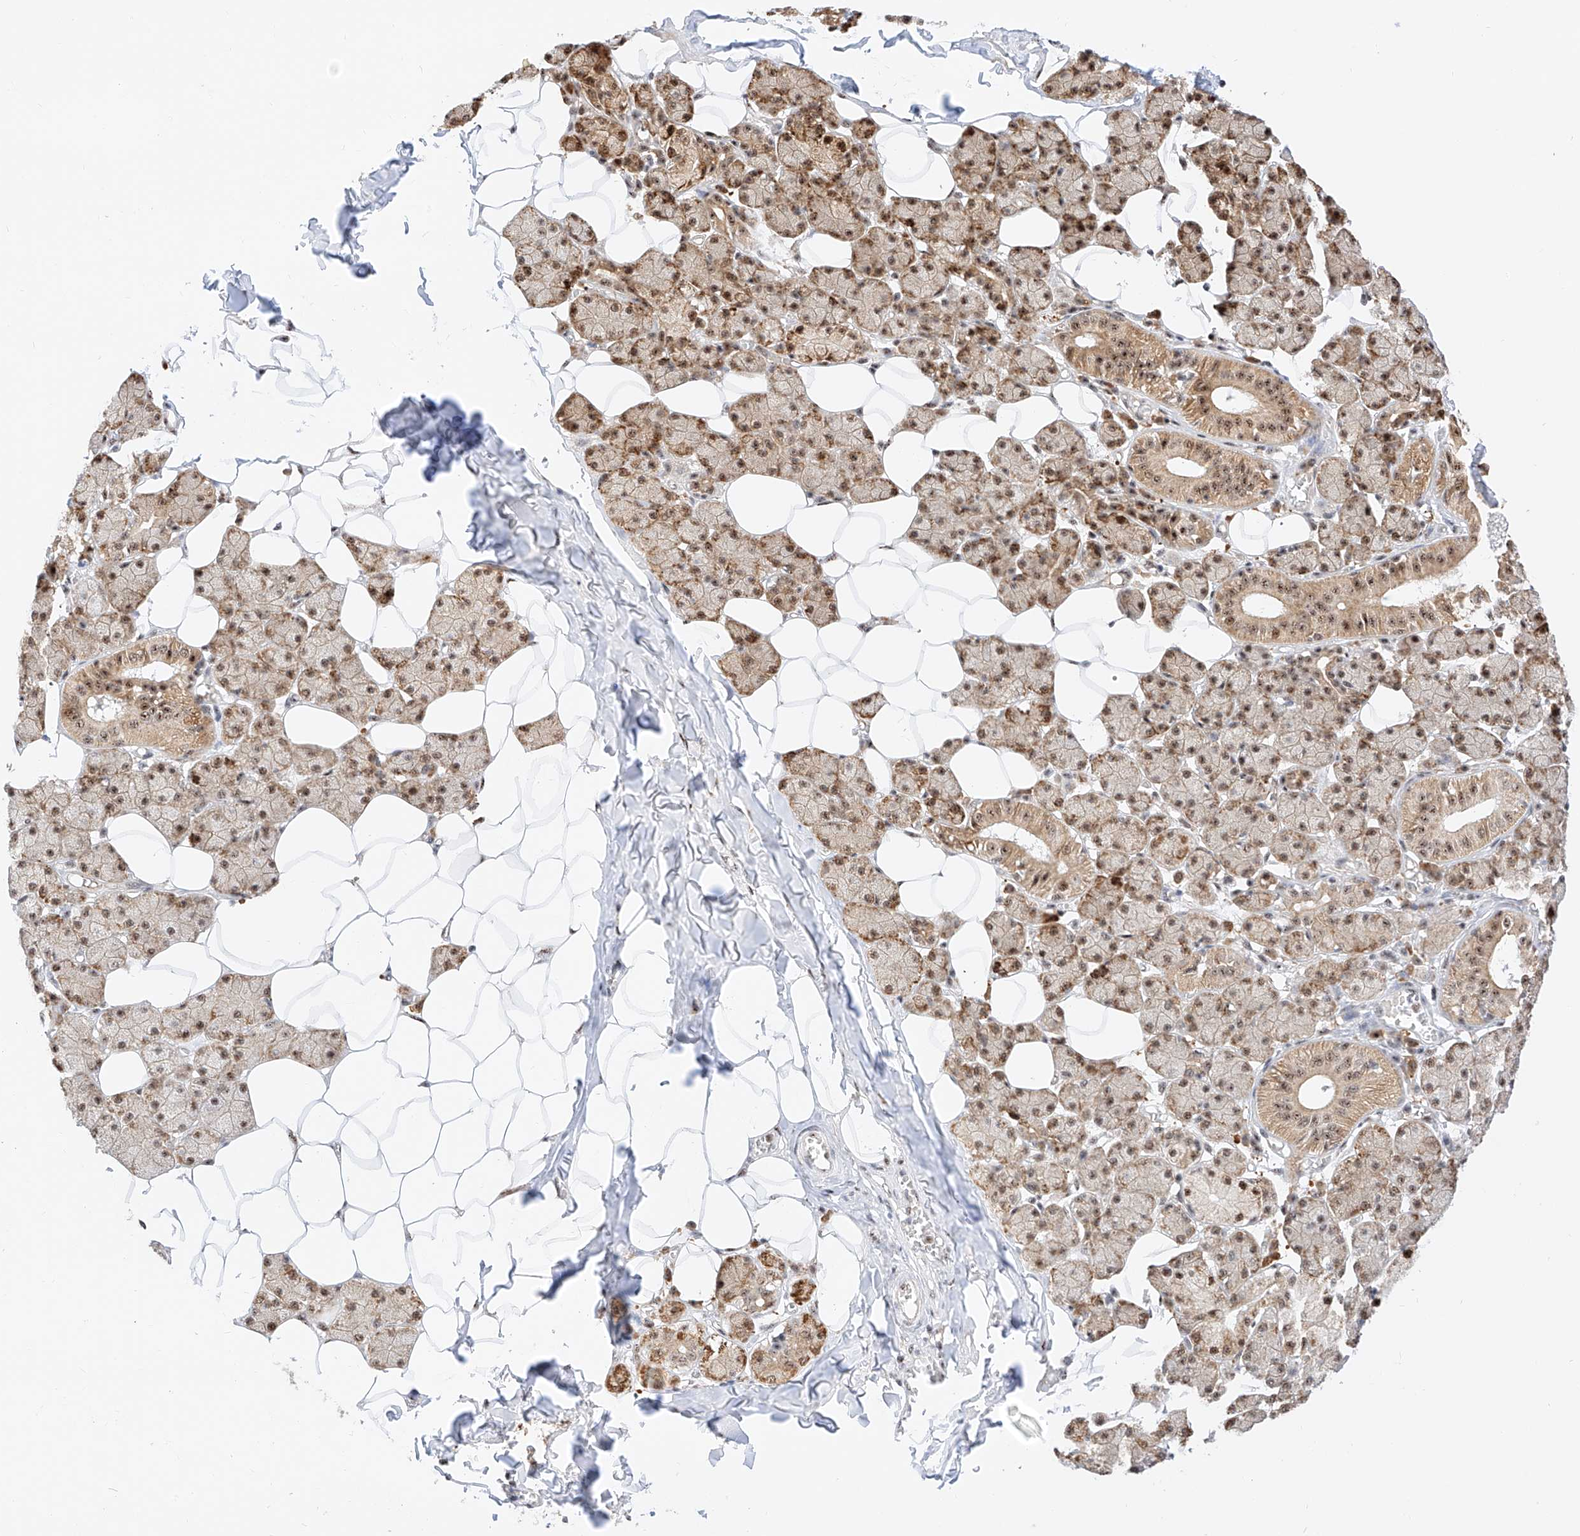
{"staining": {"intensity": "moderate", "quantity": ">75%", "location": "cytoplasmic/membranous,nuclear"}, "tissue": "salivary gland", "cell_type": "Glandular cells", "image_type": "normal", "snomed": [{"axis": "morphology", "description": "Normal tissue, NOS"}, {"axis": "topography", "description": "Salivary gland"}], "caption": "An immunohistochemistry micrograph of benign tissue is shown. Protein staining in brown highlights moderate cytoplasmic/membranous,nuclear positivity in salivary gland within glandular cells.", "gene": "ATXN7L2", "patient": {"sex": "female", "age": 33}}